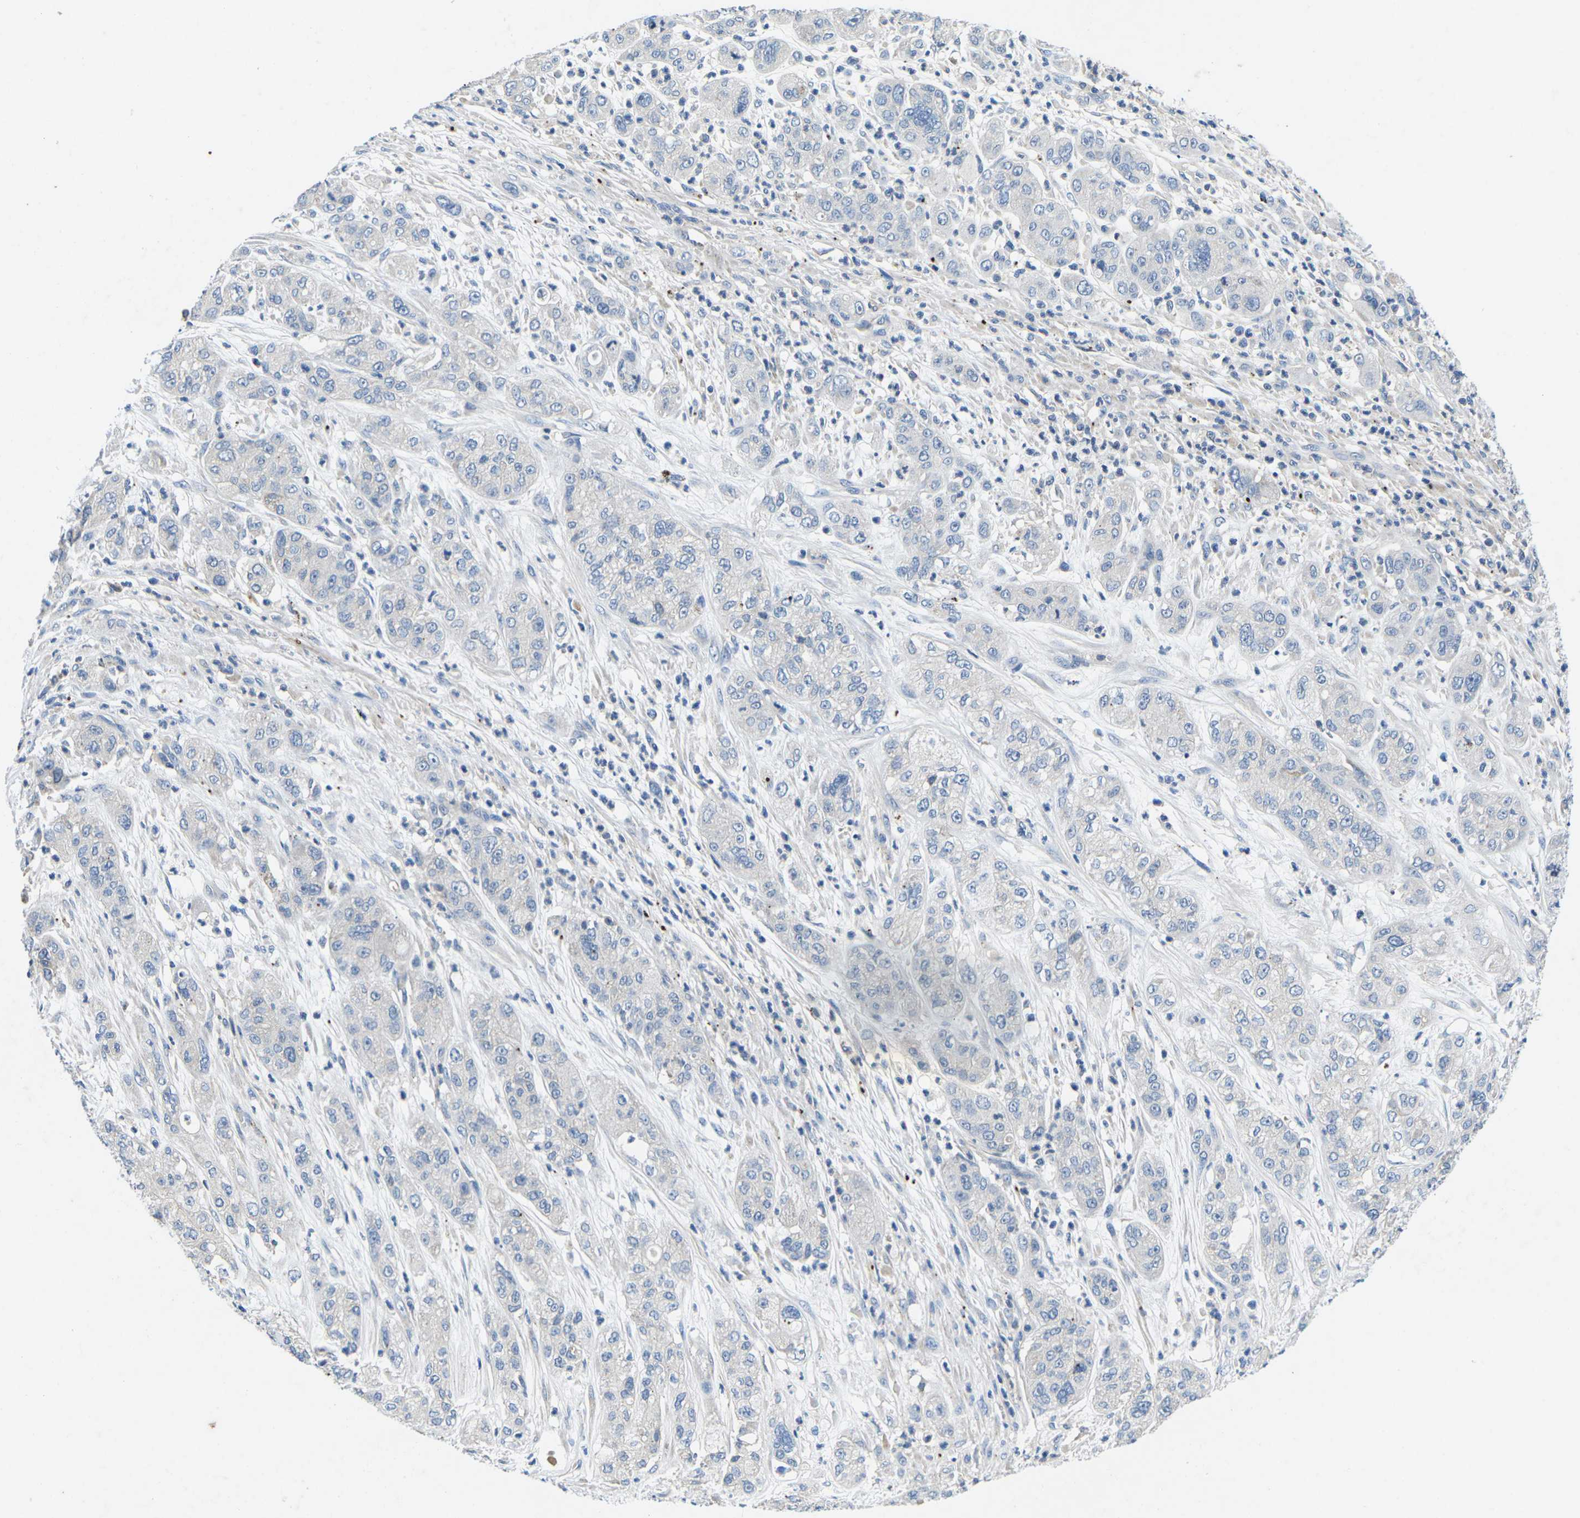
{"staining": {"intensity": "negative", "quantity": "none", "location": "none"}, "tissue": "pancreatic cancer", "cell_type": "Tumor cells", "image_type": "cancer", "snomed": [{"axis": "morphology", "description": "Adenocarcinoma, NOS"}, {"axis": "topography", "description": "Pancreas"}], "caption": "Adenocarcinoma (pancreatic) was stained to show a protein in brown. There is no significant expression in tumor cells.", "gene": "PDCD6IP", "patient": {"sex": "female", "age": 78}}